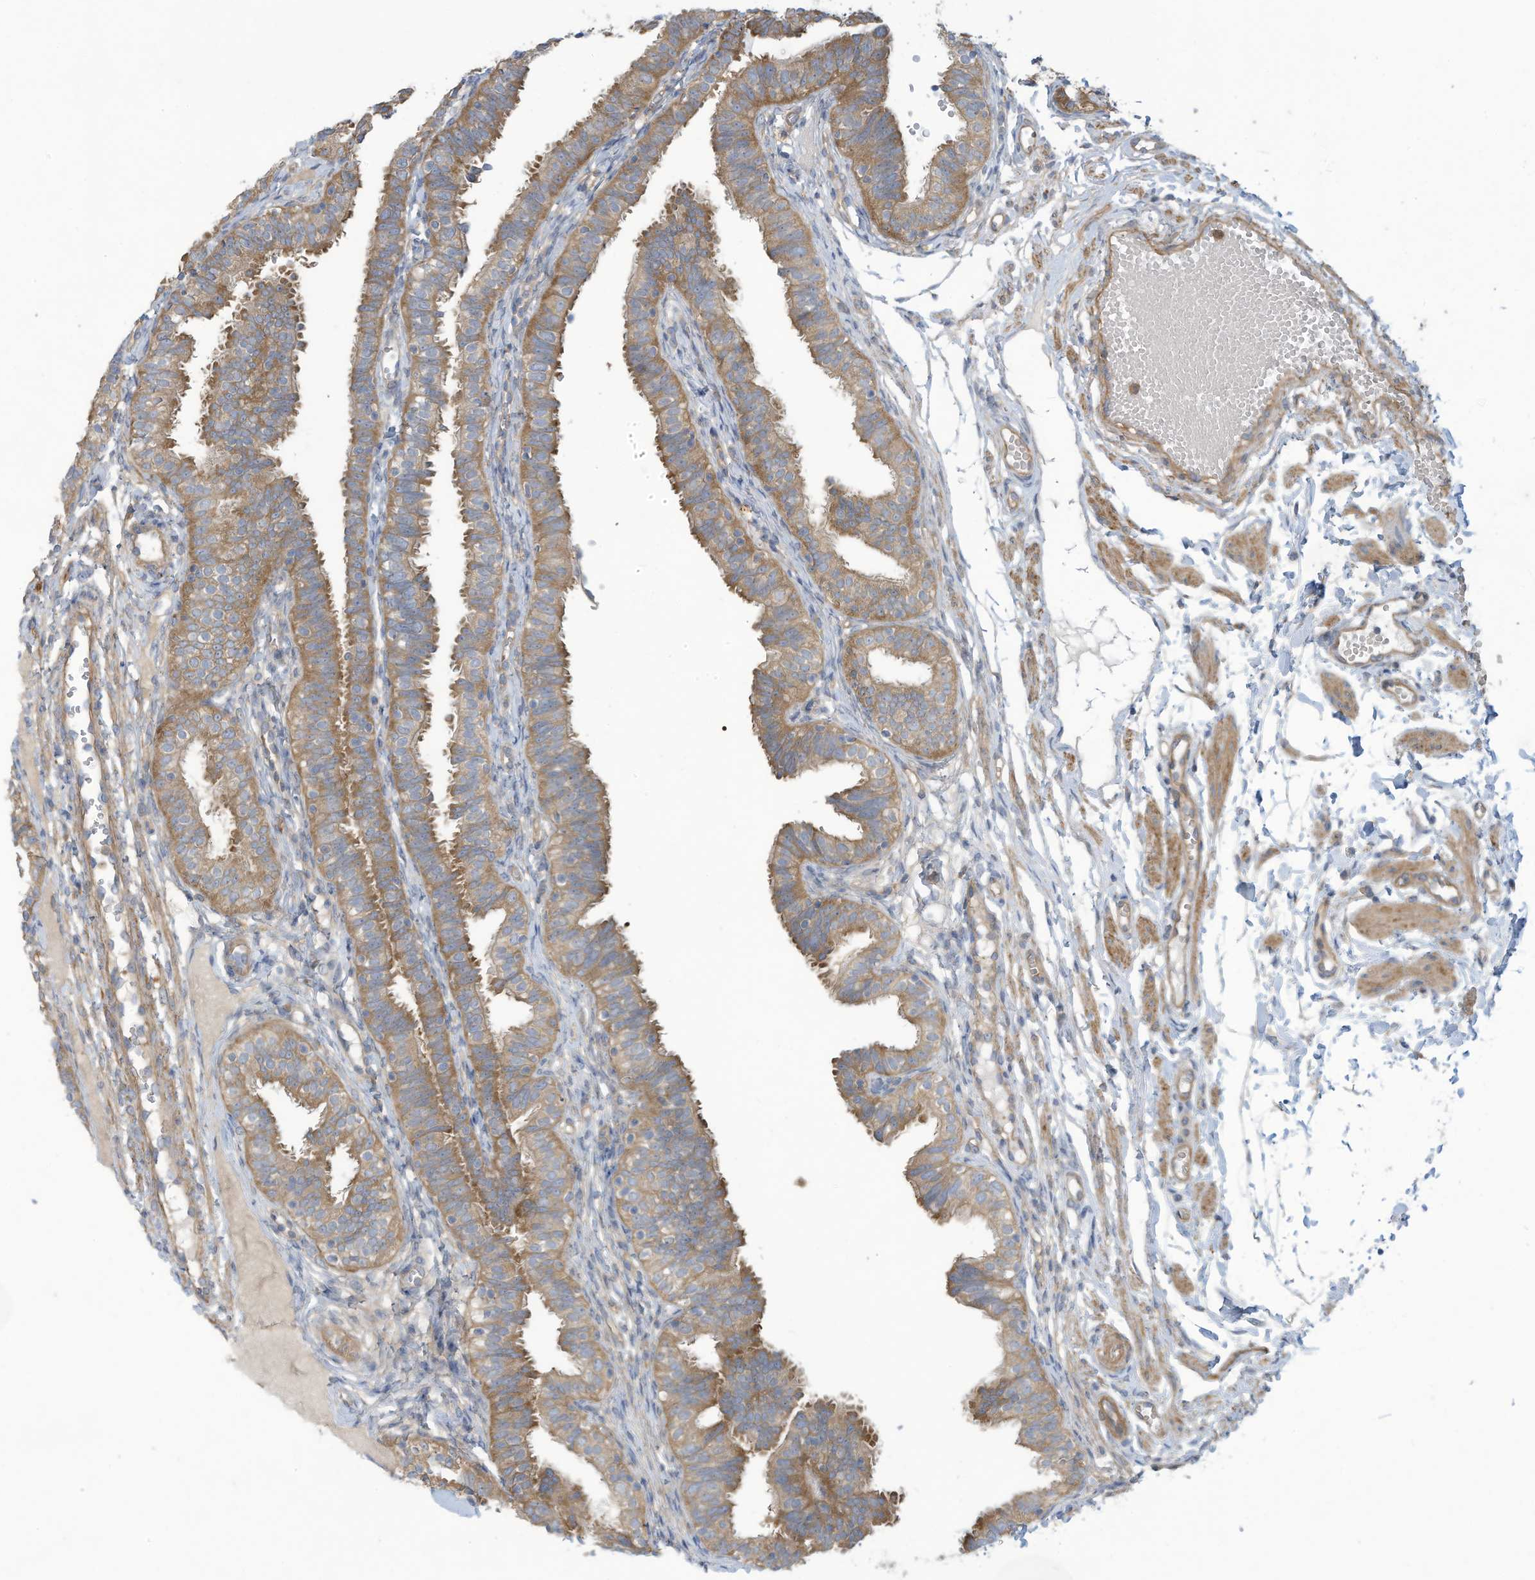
{"staining": {"intensity": "moderate", "quantity": ">75%", "location": "cytoplasmic/membranous"}, "tissue": "fallopian tube", "cell_type": "Glandular cells", "image_type": "normal", "snomed": [{"axis": "morphology", "description": "Normal tissue, NOS"}, {"axis": "topography", "description": "Fallopian tube"}], "caption": "Glandular cells display medium levels of moderate cytoplasmic/membranous expression in about >75% of cells in benign fallopian tube.", "gene": "ADI1", "patient": {"sex": "female", "age": 35}}